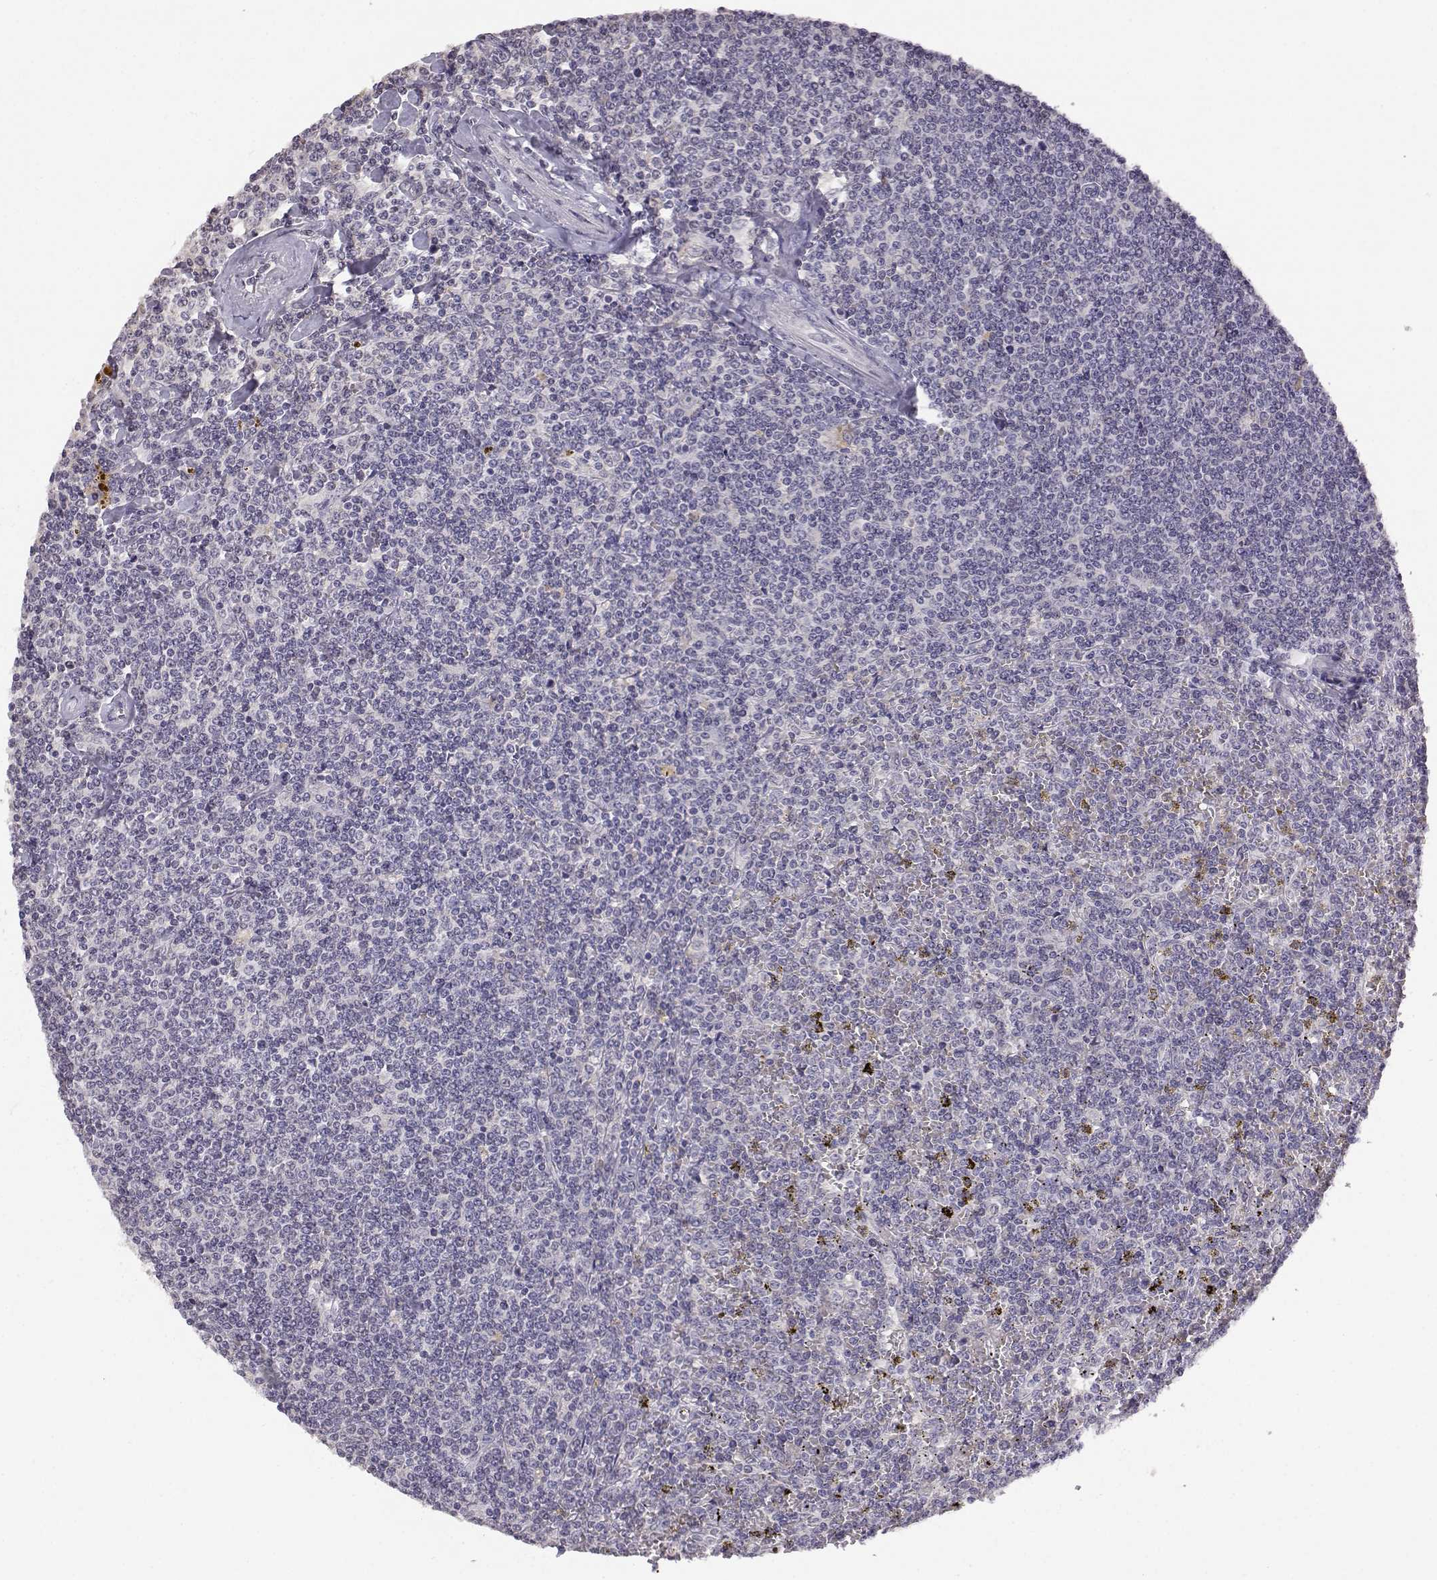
{"staining": {"intensity": "negative", "quantity": "none", "location": "none"}, "tissue": "lymphoma", "cell_type": "Tumor cells", "image_type": "cancer", "snomed": [{"axis": "morphology", "description": "Malignant lymphoma, non-Hodgkin's type, Low grade"}, {"axis": "topography", "description": "Spleen"}], "caption": "Malignant lymphoma, non-Hodgkin's type (low-grade) was stained to show a protein in brown. There is no significant positivity in tumor cells.", "gene": "TACR1", "patient": {"sex": "female", "age": 19}}